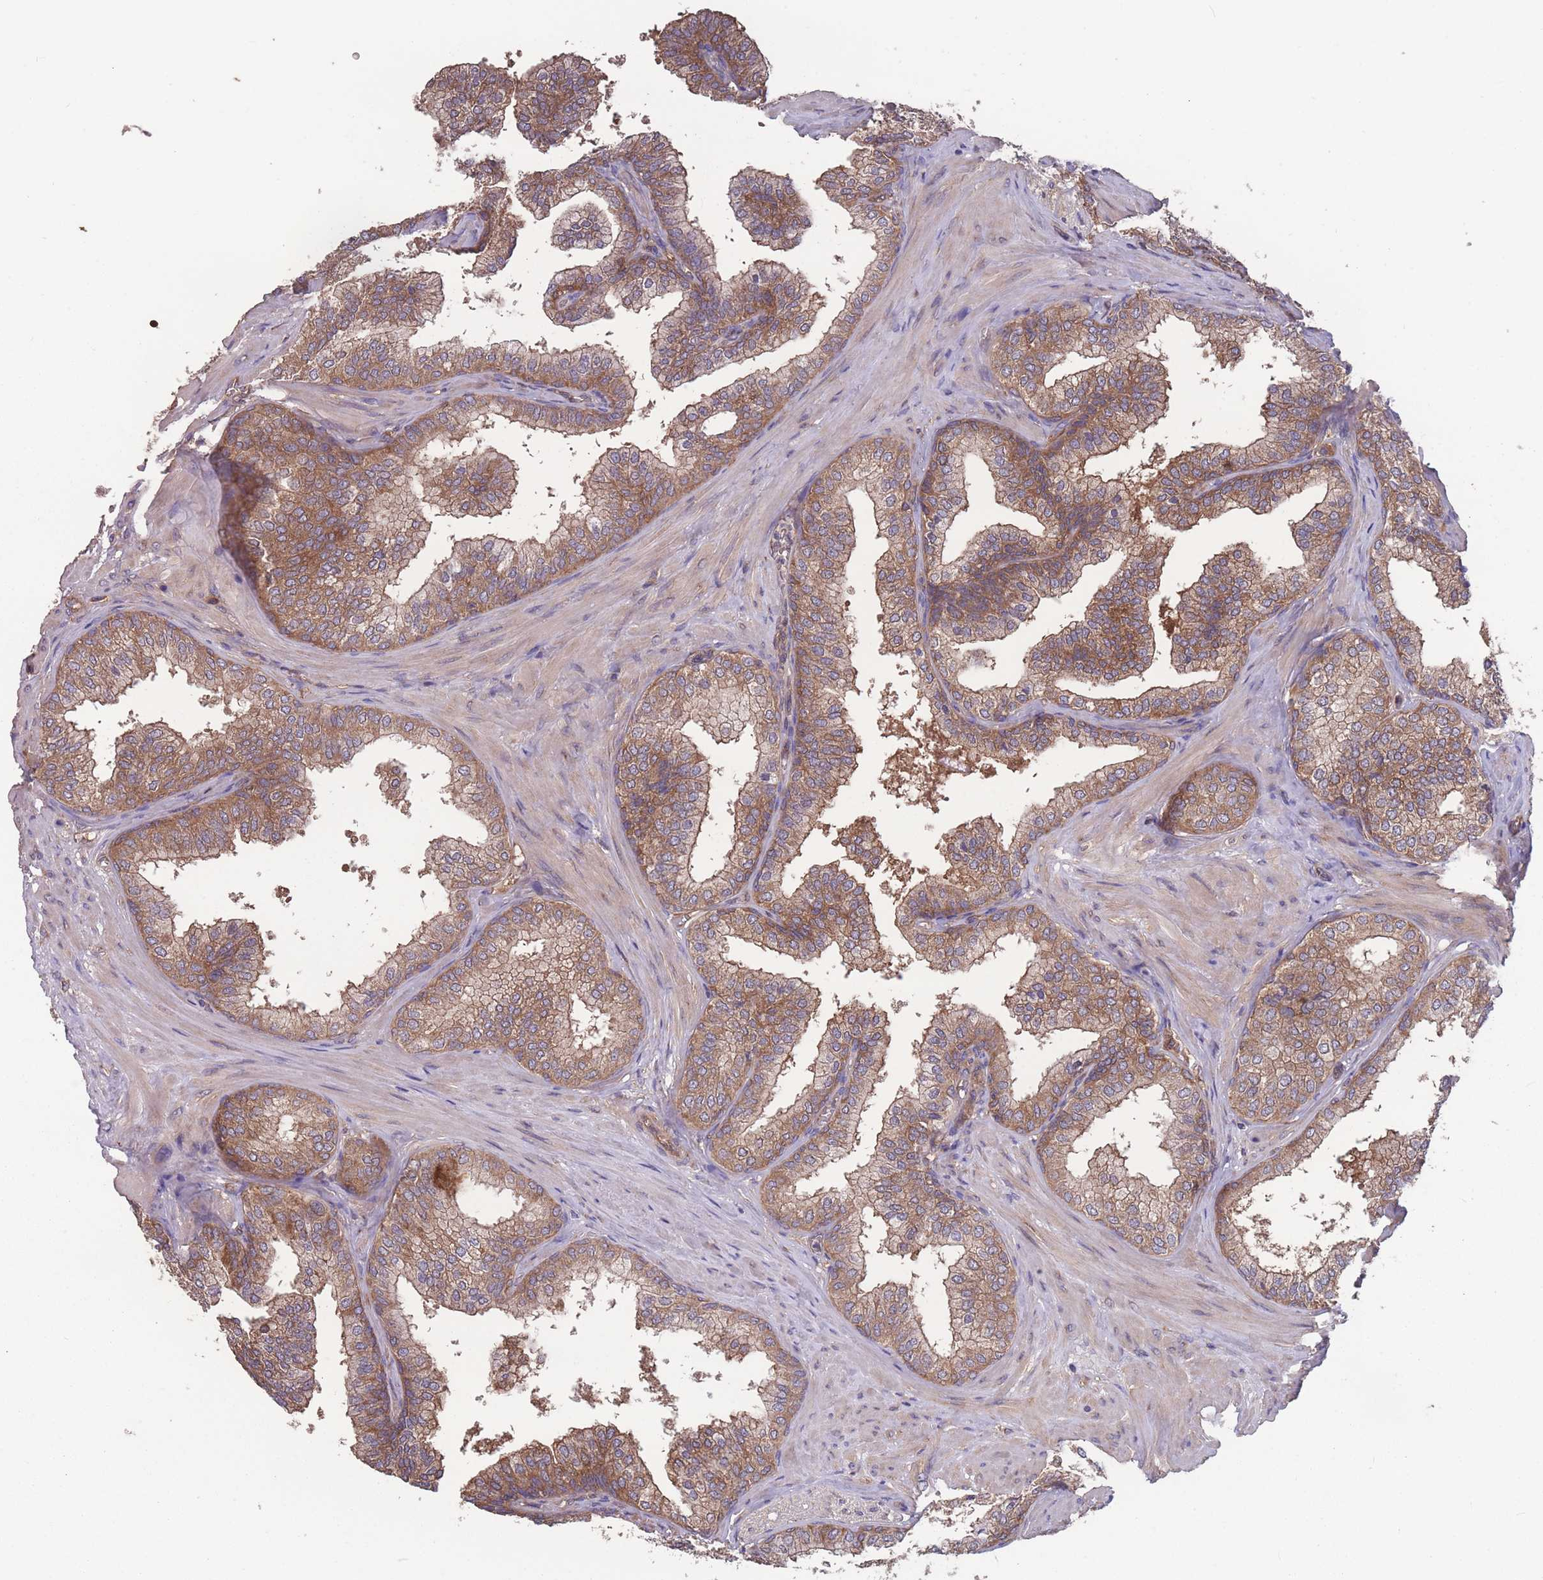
{"staining": {"intensity": "moderate", "quantity": ">75%", "location": "cytoplasmic/membranous"}, "tissue": "prostate", "cell_type": "Glandular cells", "image_type": "normal", "snomed": [{"axis": "morphology", "description": "Normal tissue, NOS"}, {"axis": "topography", "description": "Prostate"}], "caption": "The immunohistochemical stain labels moderate cytoplasmic/membranous expression in glandular cells of benign prostate.", "gene": "ZPR1", "patient": {"sex": "male", "age": 60}}